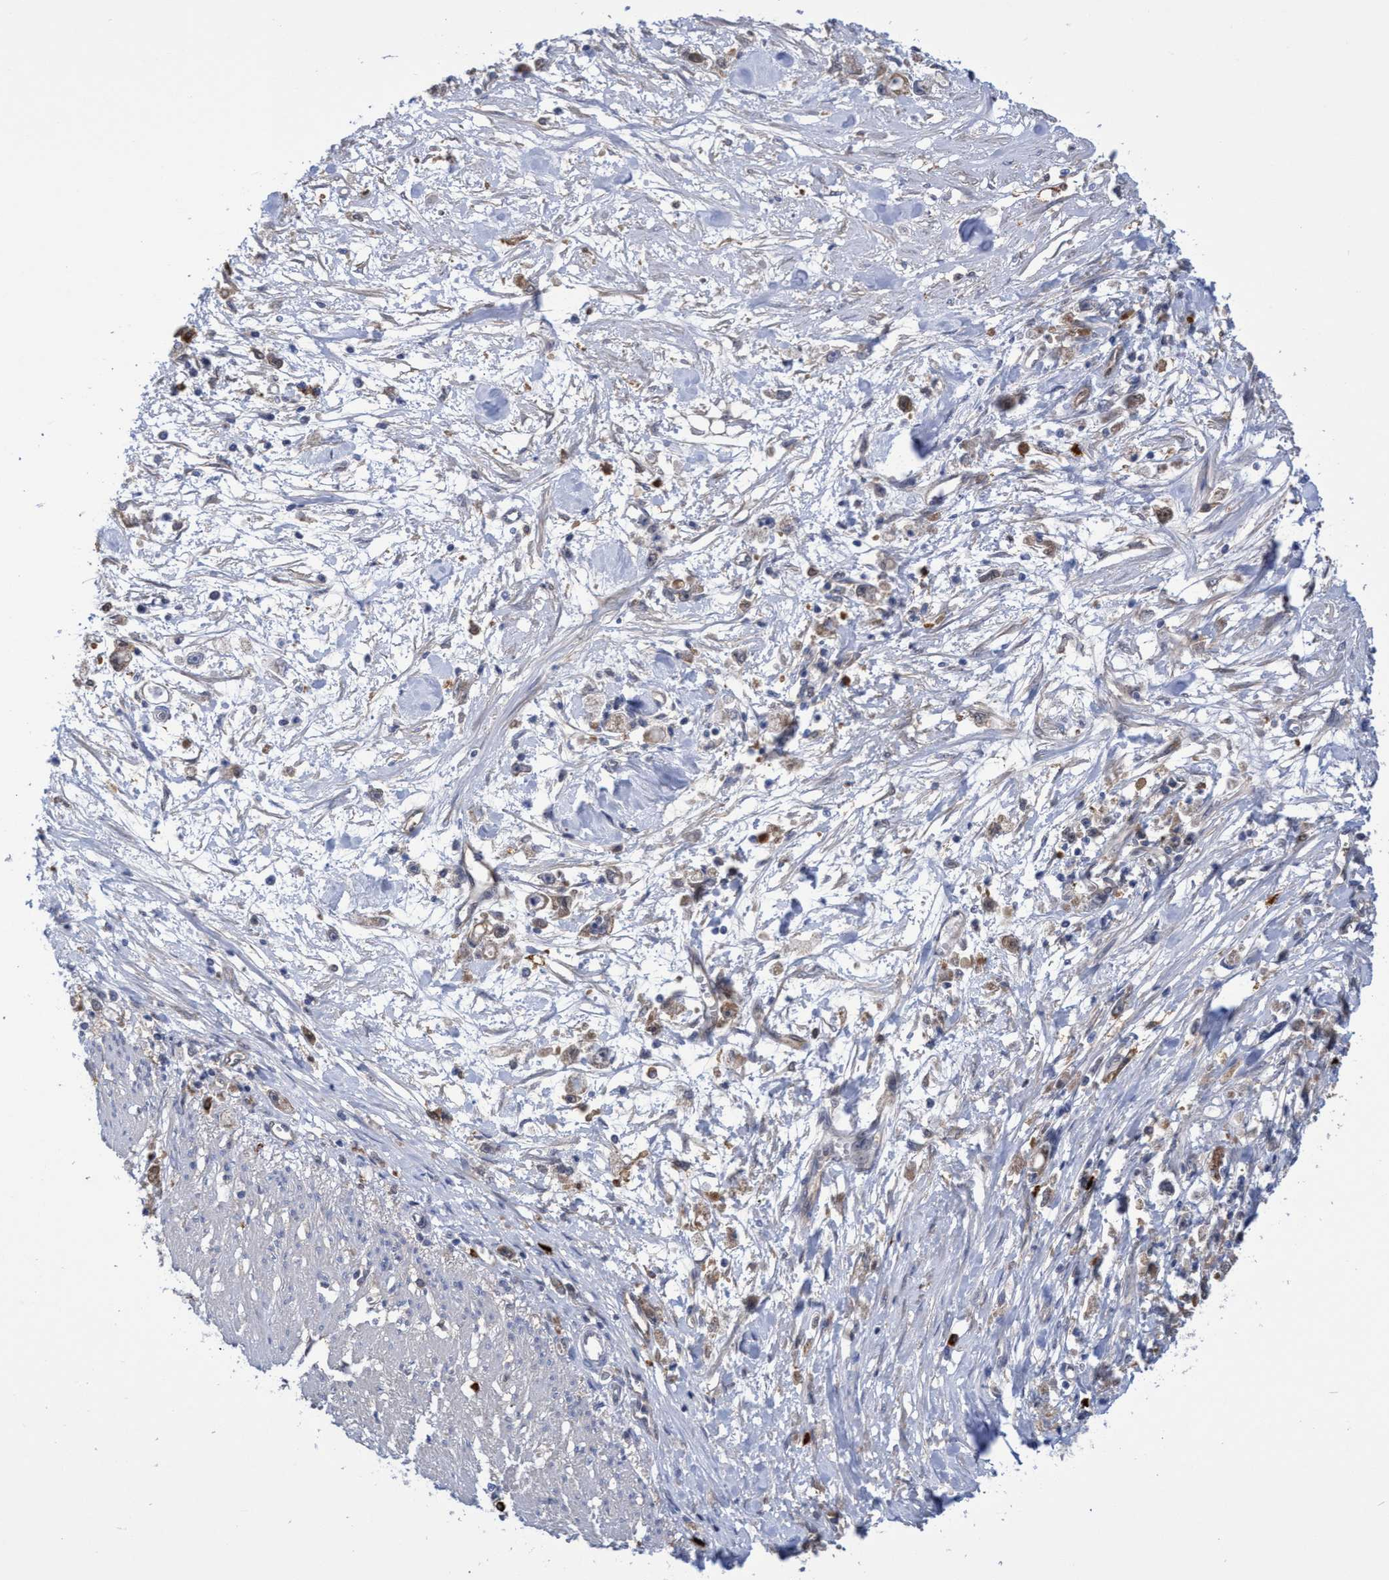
{"staining": {"intensity": "weak", "quantity": ">75%", "location": "cytoplasmic/membranous"}, "tissue": "stomach cancer", "cell_type": "Tumor cells", "image_type": "cancer", "snomed": [{"axis": "morphology", "description": "Adenocarcinoma, NOS"}, {"axis": "topography", "description": "Stomach"}], "caption": "High-magnification brightfield microscopy of stomach adenocarcinoma stained with DAB (brown) and counterstained with hematoxylin (blue). tumor cells exhibit weak cytoplasmic/membranous positivity is identified in about>75% of cells.", "gene": "PNPO", "patient": {"sex": "female", "age": 59}}